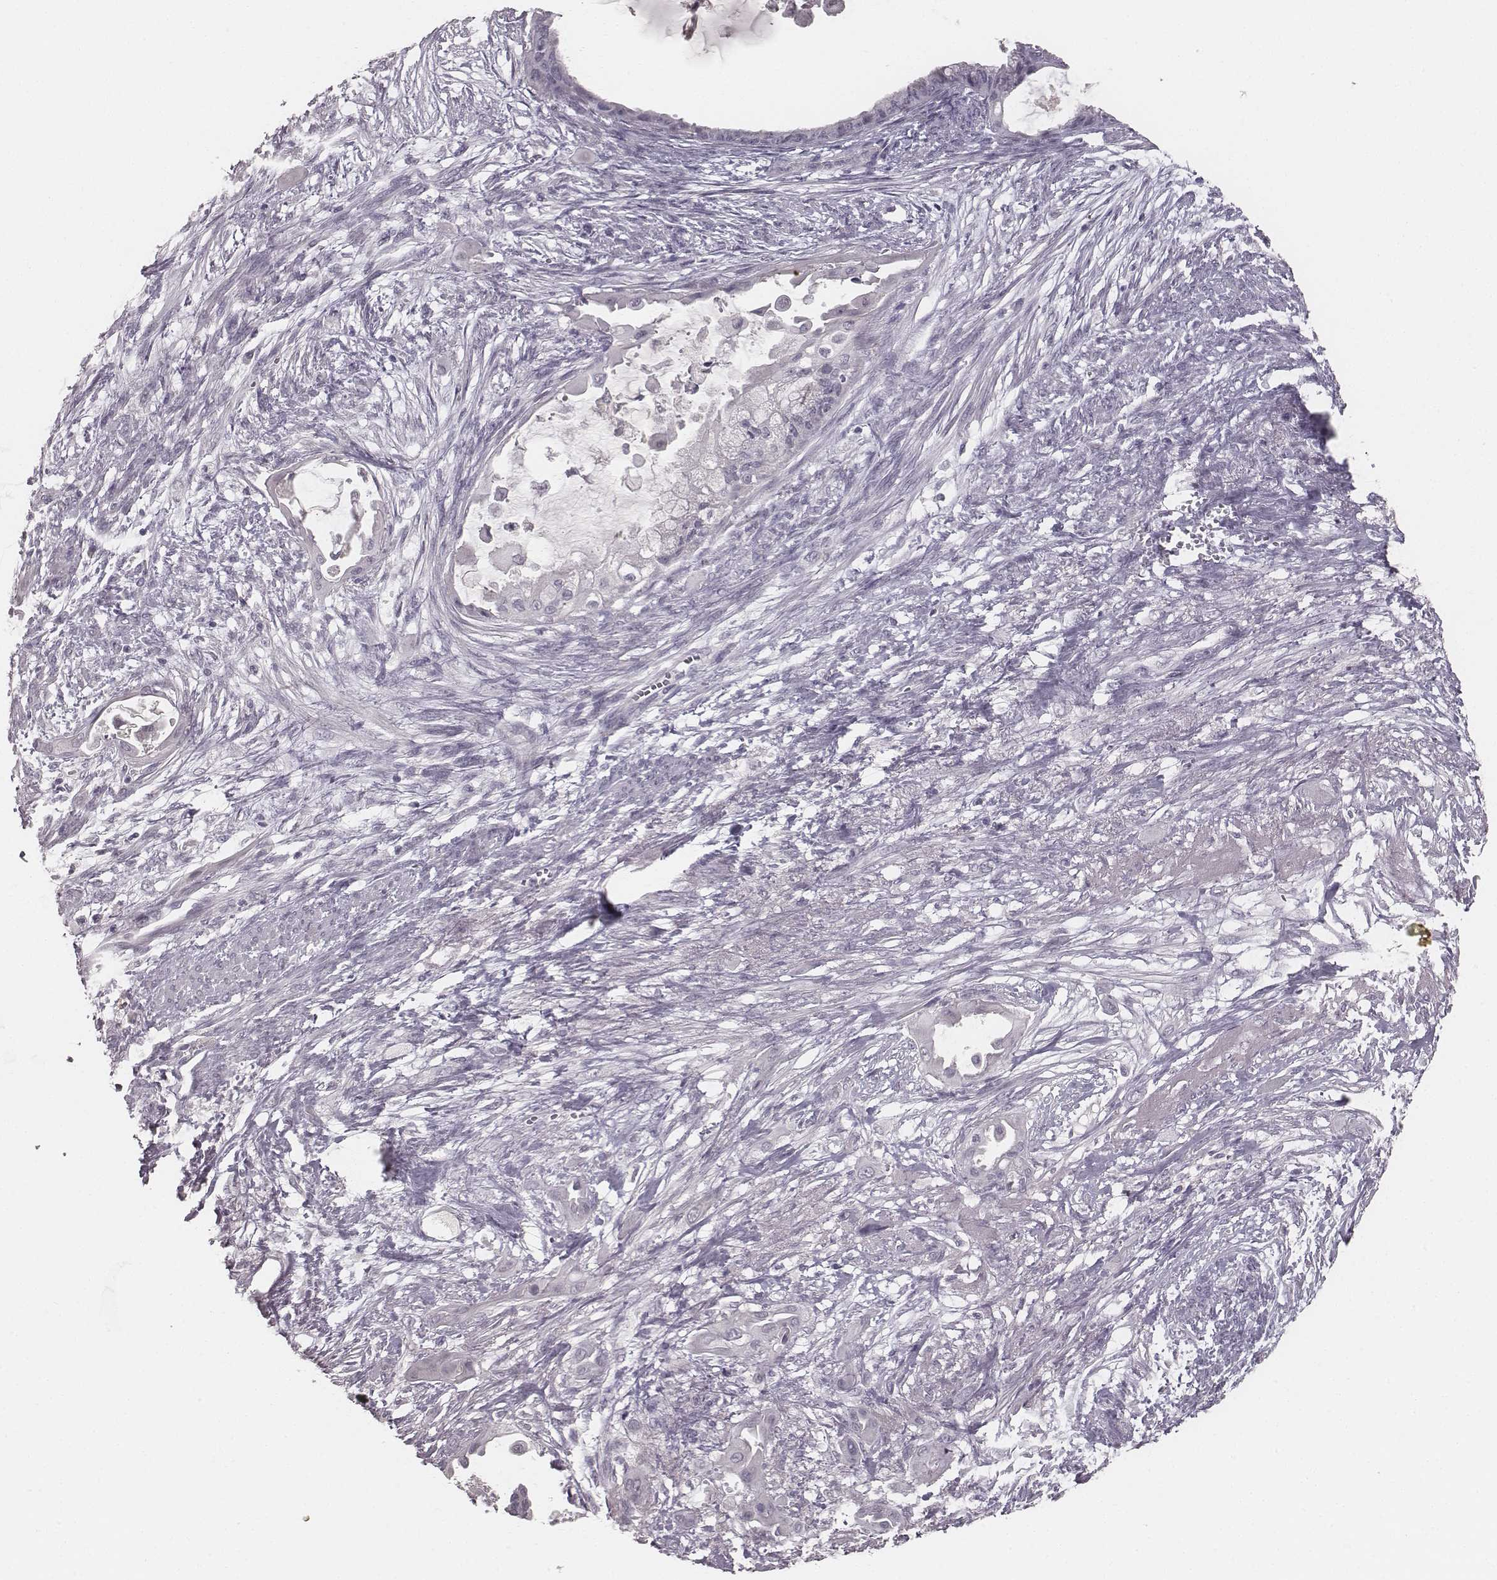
{"staining": {"intensity": "negative", "quantity": "none", "location": "none"}, "tissue": "endometrial cancer", "cell_type": "Tumor cells", "image_type": "cancer", "snomed": [{"axis": "morphology", "description": "Adenocarcinoma, NOS"}, {"axis": "topography", "description": "Endometrium"}], "caption": "High power microscopy histopathology image of an immunohistochemistry histopathology image of endometrial cancer (adenocarcinoma), revealing no significant staining in tumor cells.", "gene": "LY6K", "patient": {"sex": "female", "age": 86}}